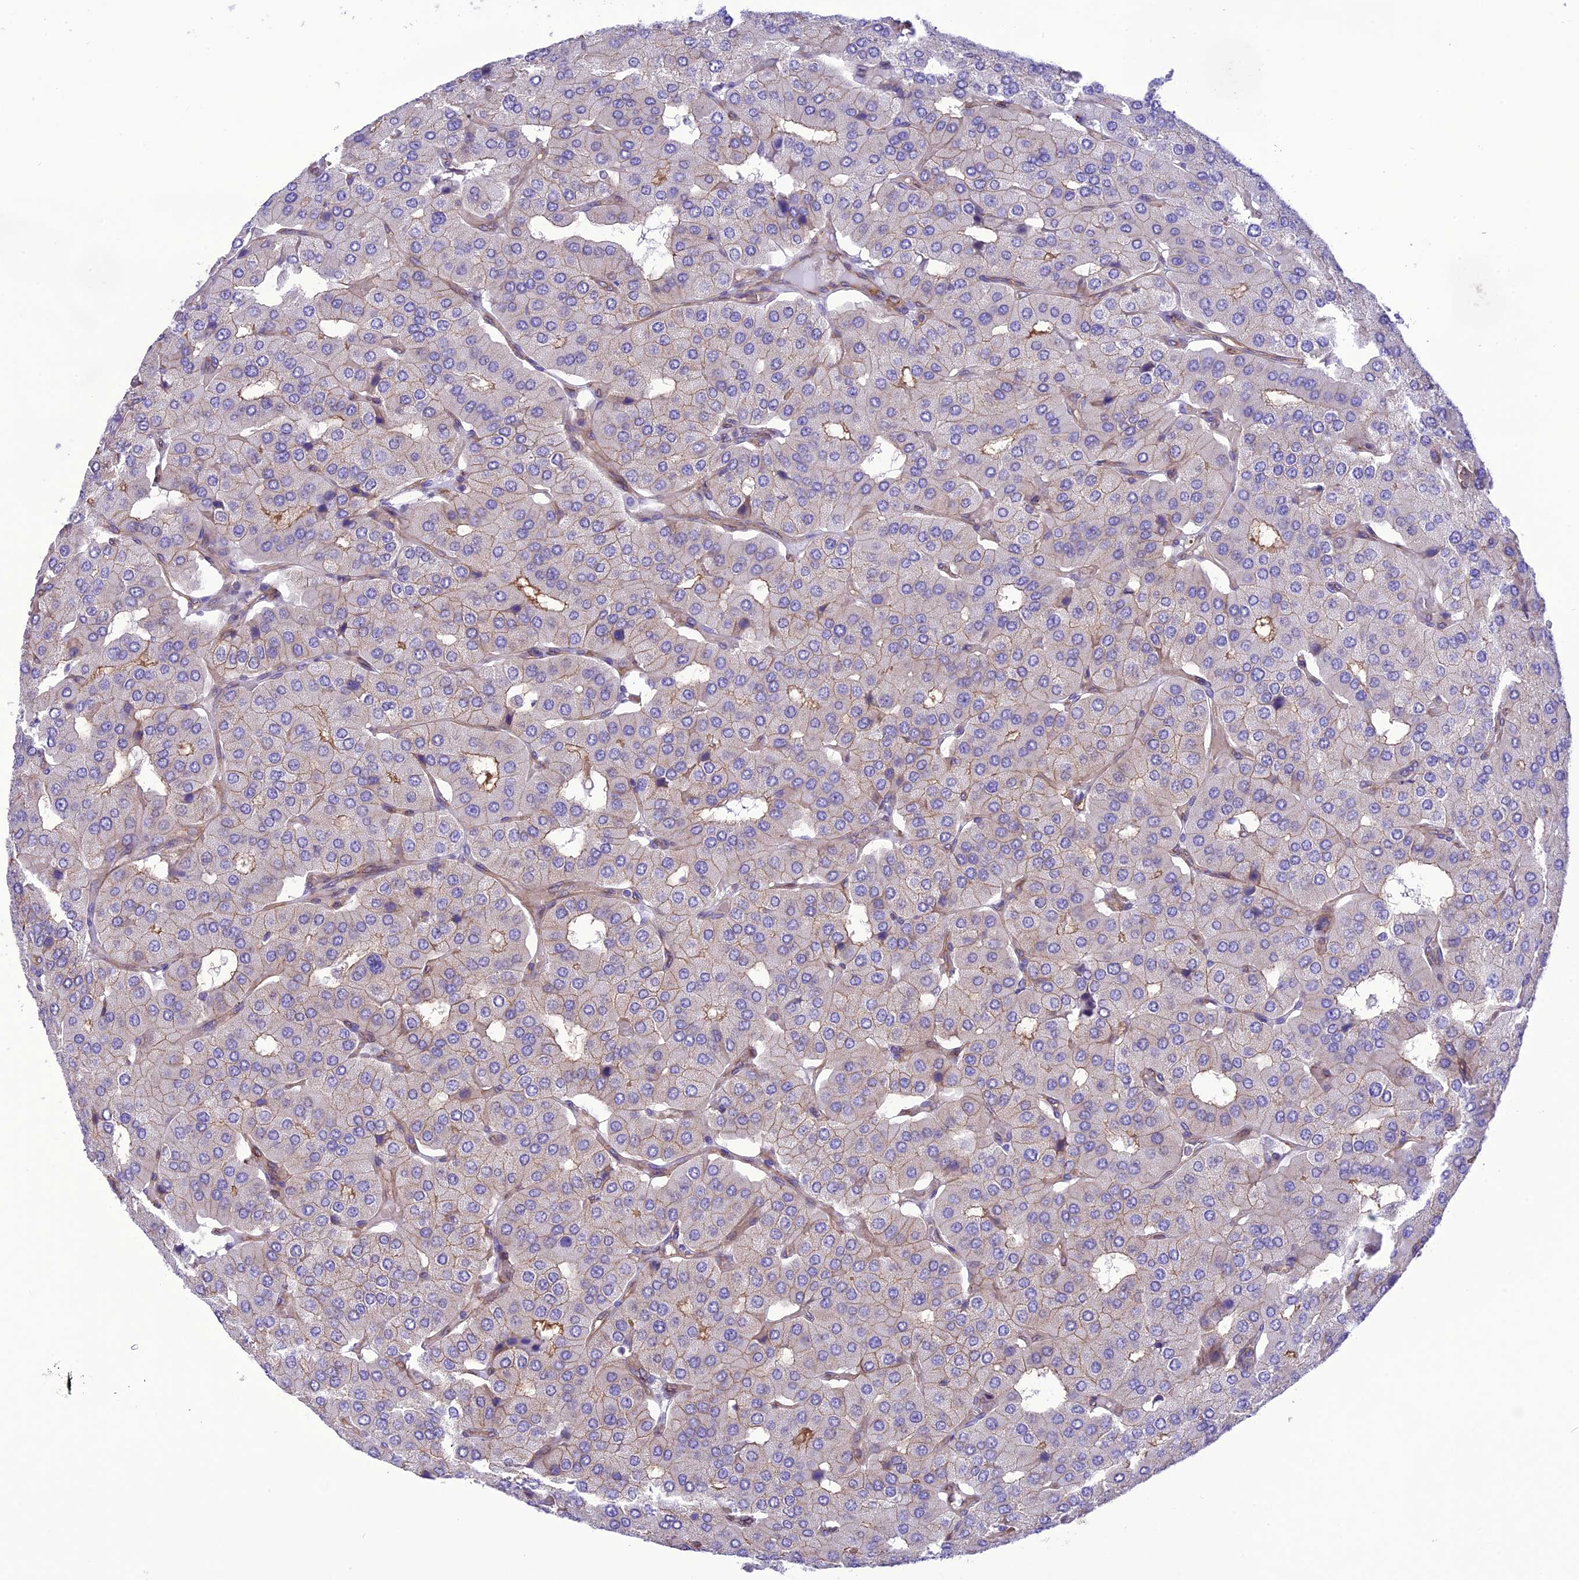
{"staining": {"intensity": "weak", "quantity": "<25%", "location": "cytoplasmic/membranous"}, "tissue": "parathyroid gland", "cell_type": "Glandular cells", "image_type": "normal", "snomed": [{"axis": "morphology", "description": "Normal tissue, NOS"}, {"axis": "morphology", "description": "Adenoma, NOS"}, {"axis": "topography", "description": "Parathyroid gland"}], "caption": "DAB (3,3'-diaminobenzidine) immunohistochemical staining of unremarkable parathyroid gland displays no significant positivity in glandular cells.", "gene": "PPFIA3", "patient": {"sex": "female", "age": 86}}